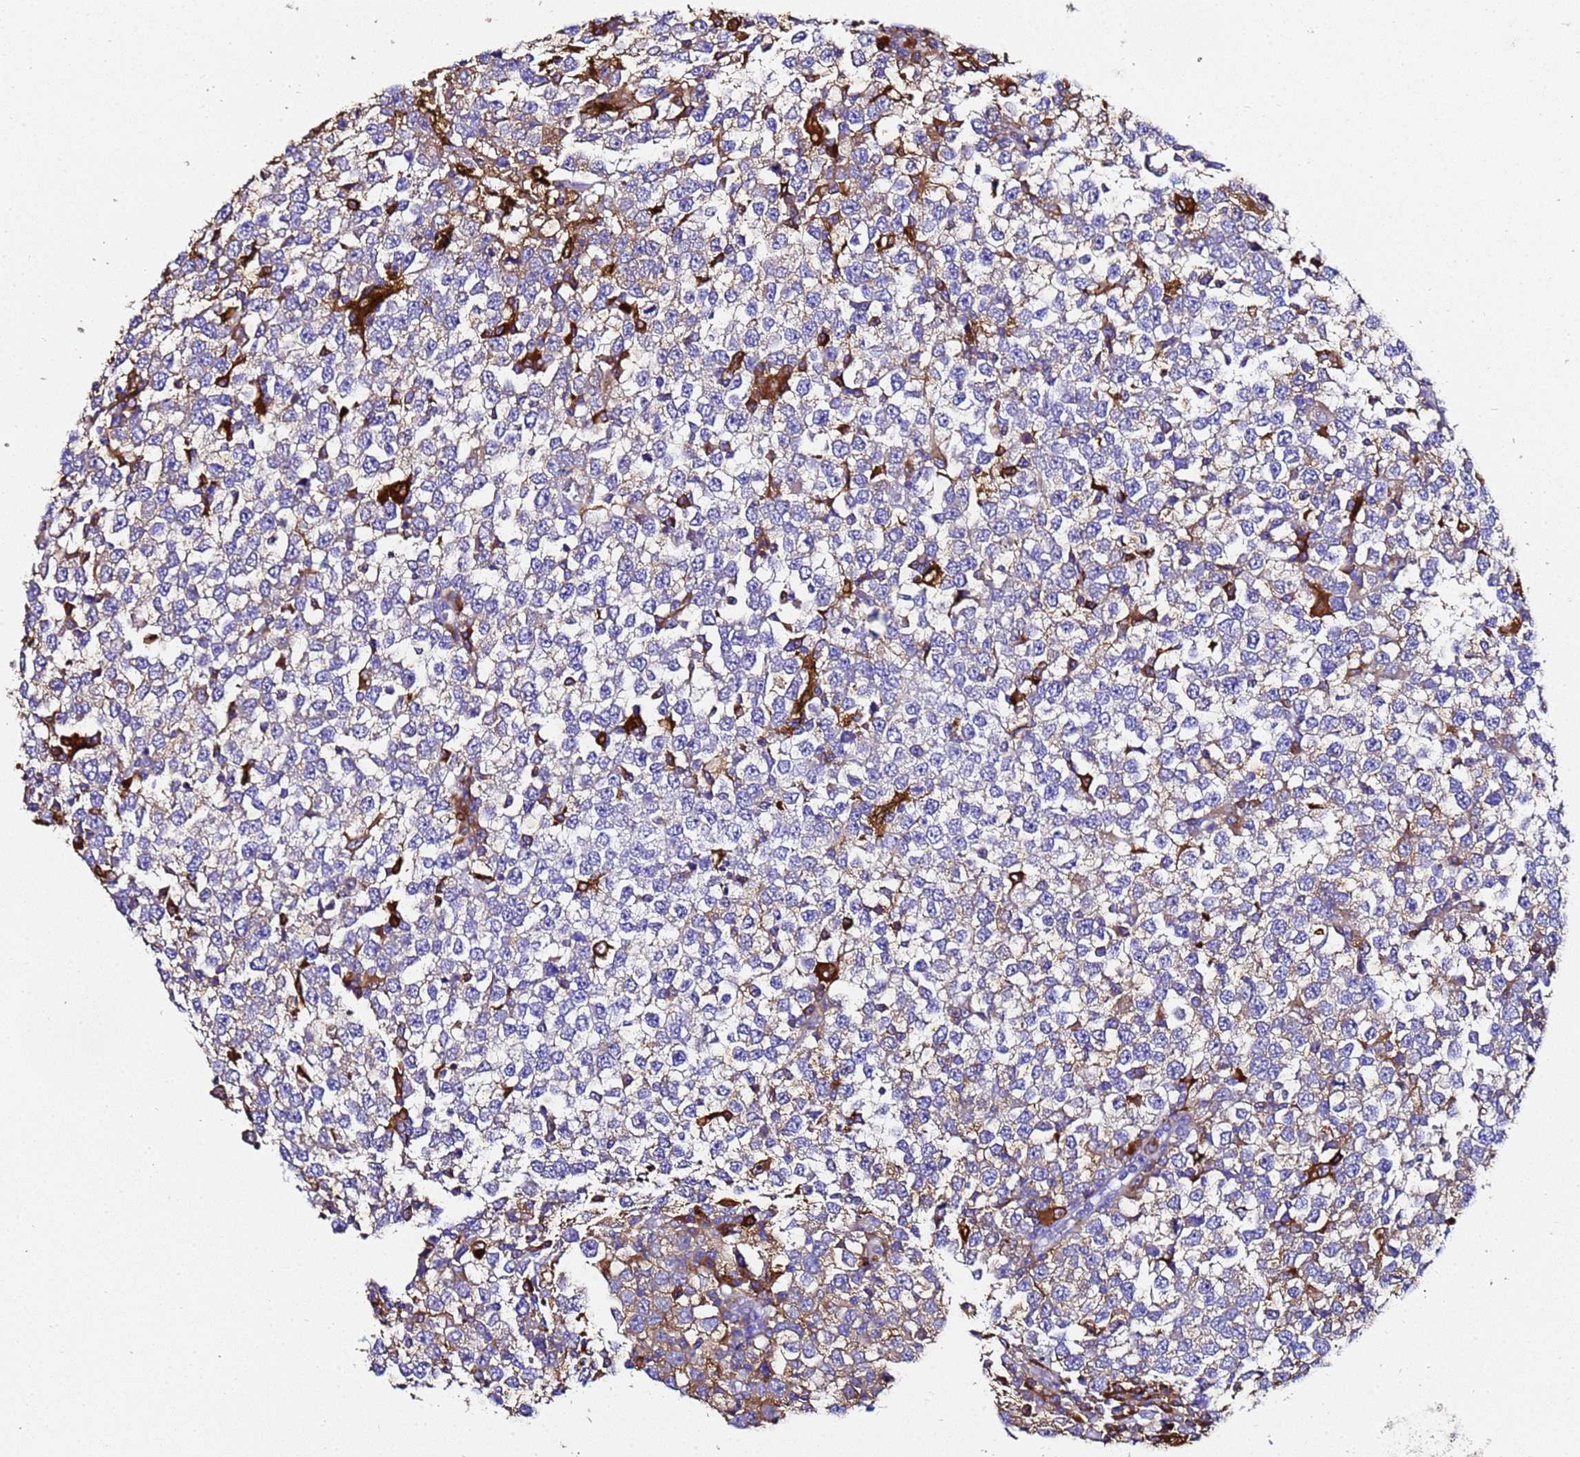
{"staining": {"intensity": "negative", "quantity": "none", "location": "none"}, "tissue": "testis cancer", "cell_type": "Tumor cells", "image_type": "cancer", "snomed": [{"axis": "morphology", "description": "Seminoma, NOS"}, {"axis": "topography", "description": "Testis"}], "caption": "DAB (3,3'-diaminobenzidine) immunohistochemical staining of testis cancer reveals no significant positivity in tumor cells. (Brightfield microscopy of DAB immunohistochemistry (IHC) at high magnification).", "gene": "FTL", "patient": {"sex": "male", "age": 65}}